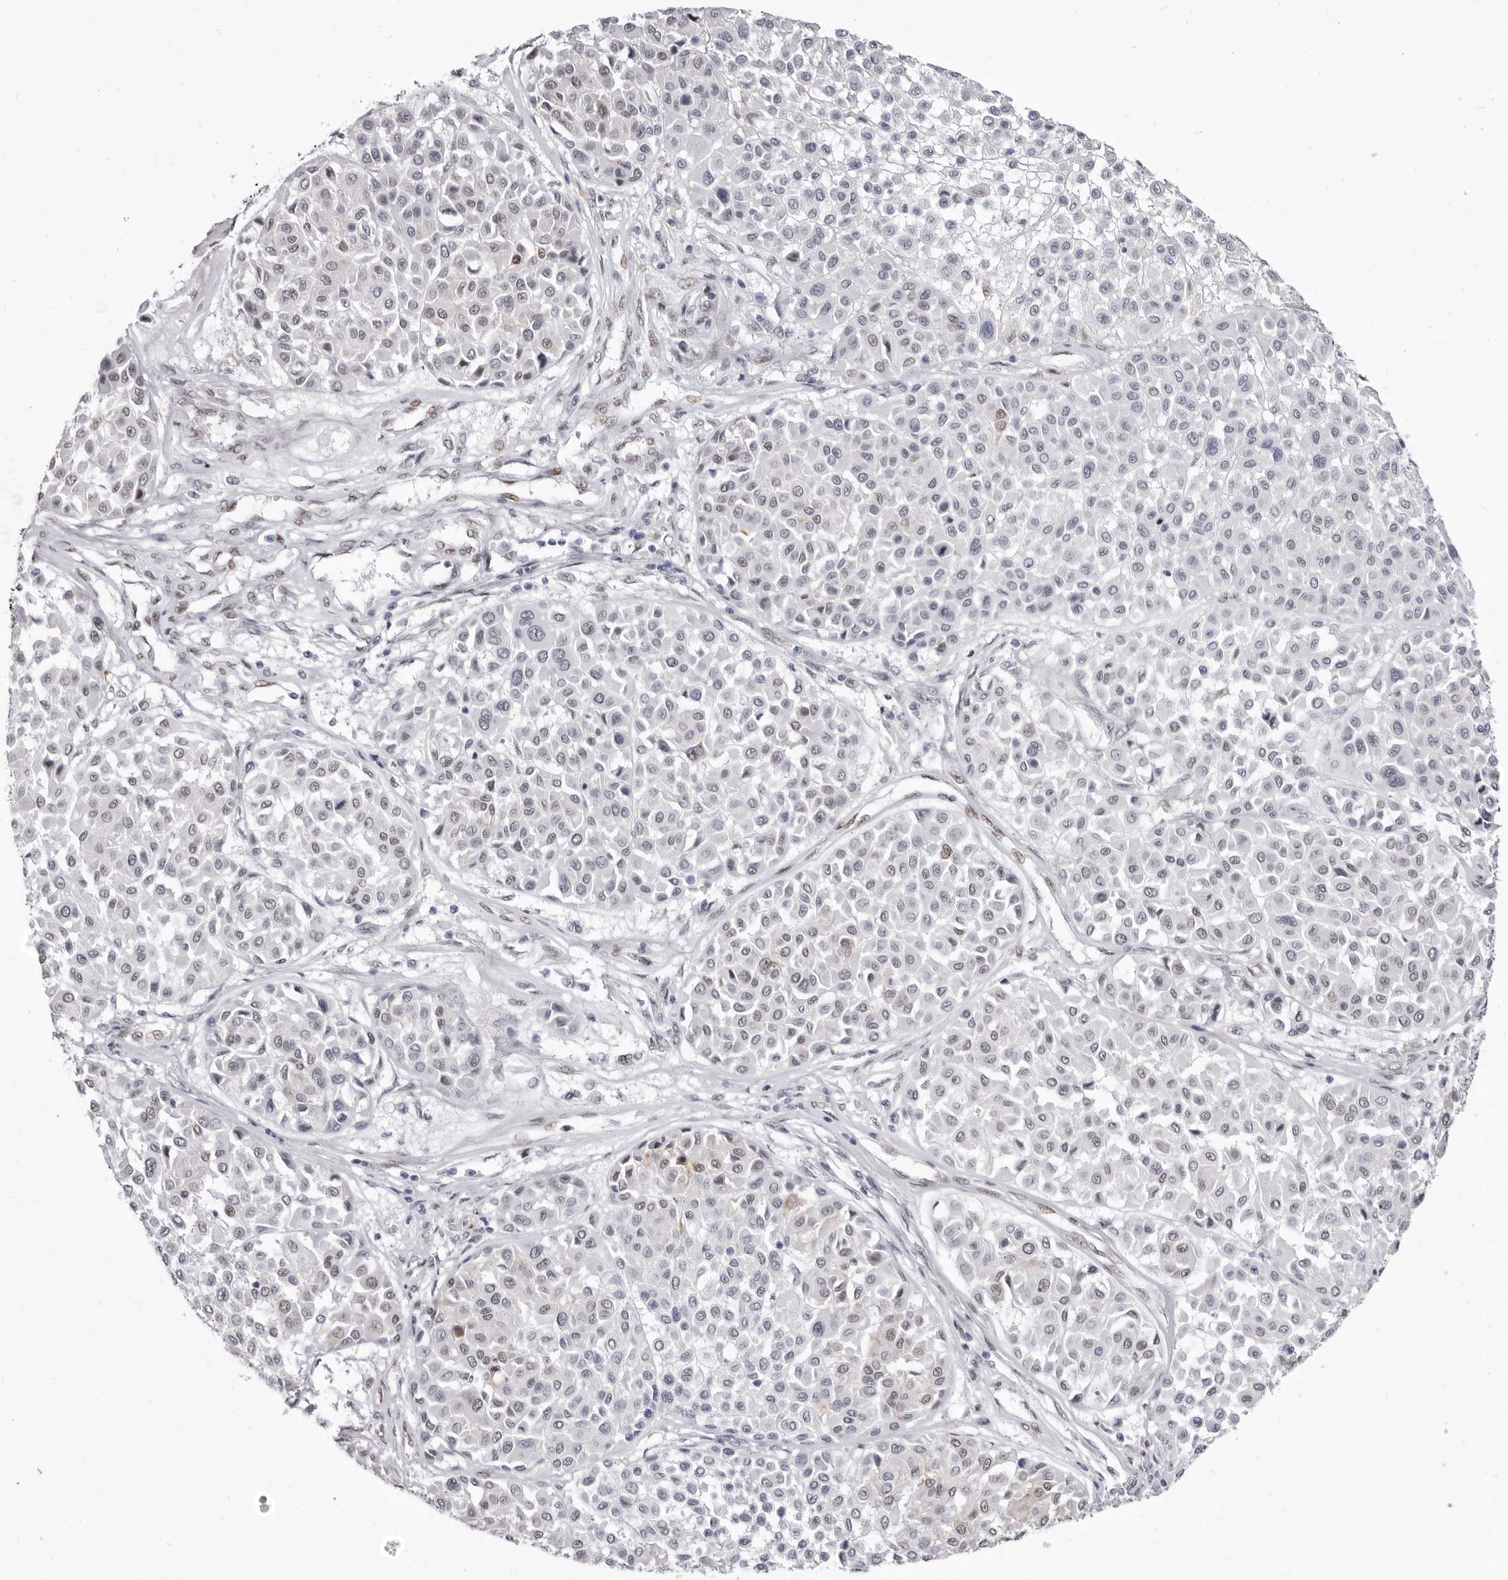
{"staining": {"intensity": "negative", "quantity": "none", "location": "none"}, "tissue": "melanoma", "cell_type": "Tumor cells", "image_type": "cancer", "snomed": [{"axis": "morphology", "description": "Malignant melanoma, Metastatic site"}, {"axis": "topography", "description": "Soft tissue"}], "caption": "A micrograph of human melanoma is negative for staining in tumor cells.", "gene": "ZNF326", "patient": {"sex": "male", "age": 41}}